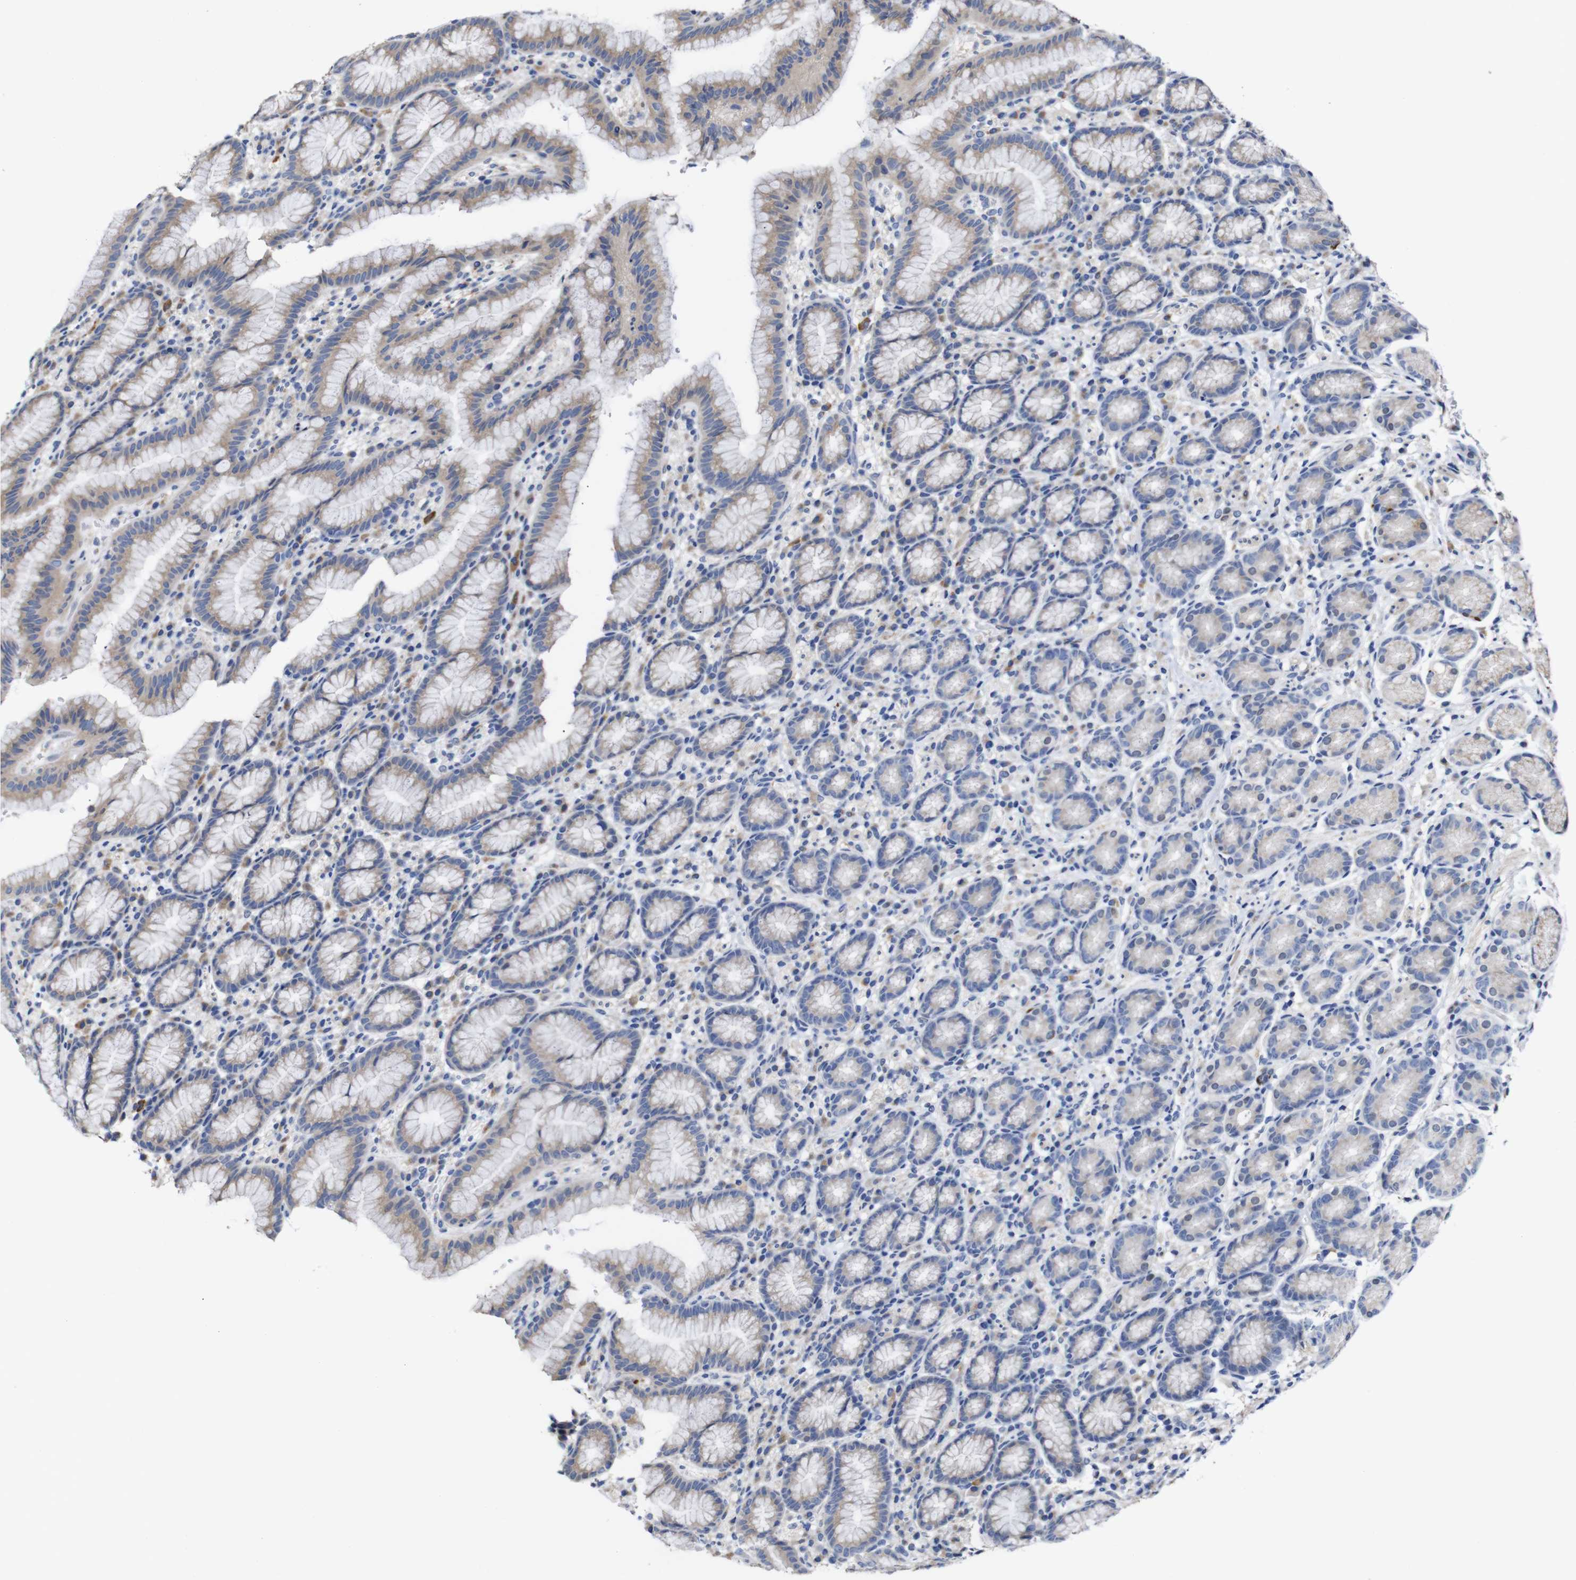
{"staining": {"intensity": "moderate", "quantity": "25%-75%", "location": "cytoplasmic/membranous"}, "tissue": "stomach", "cell_type": "Glandular cells", "image_type": "normal", "snomed": [{"axis": "morphology", "description": "Normal tissue, NOS"}, {"axis": "topography", "description": "Stomach, lower"}], "caption": "About 25%-75% of glandular cells in benign human stomach demonstrate moderate cytoplasmic/membranous protein positivity as visualized by brown immunohistochemical staining.", "gene": "TCEAL9", "patient": {"sex": "male", "age": 52}}